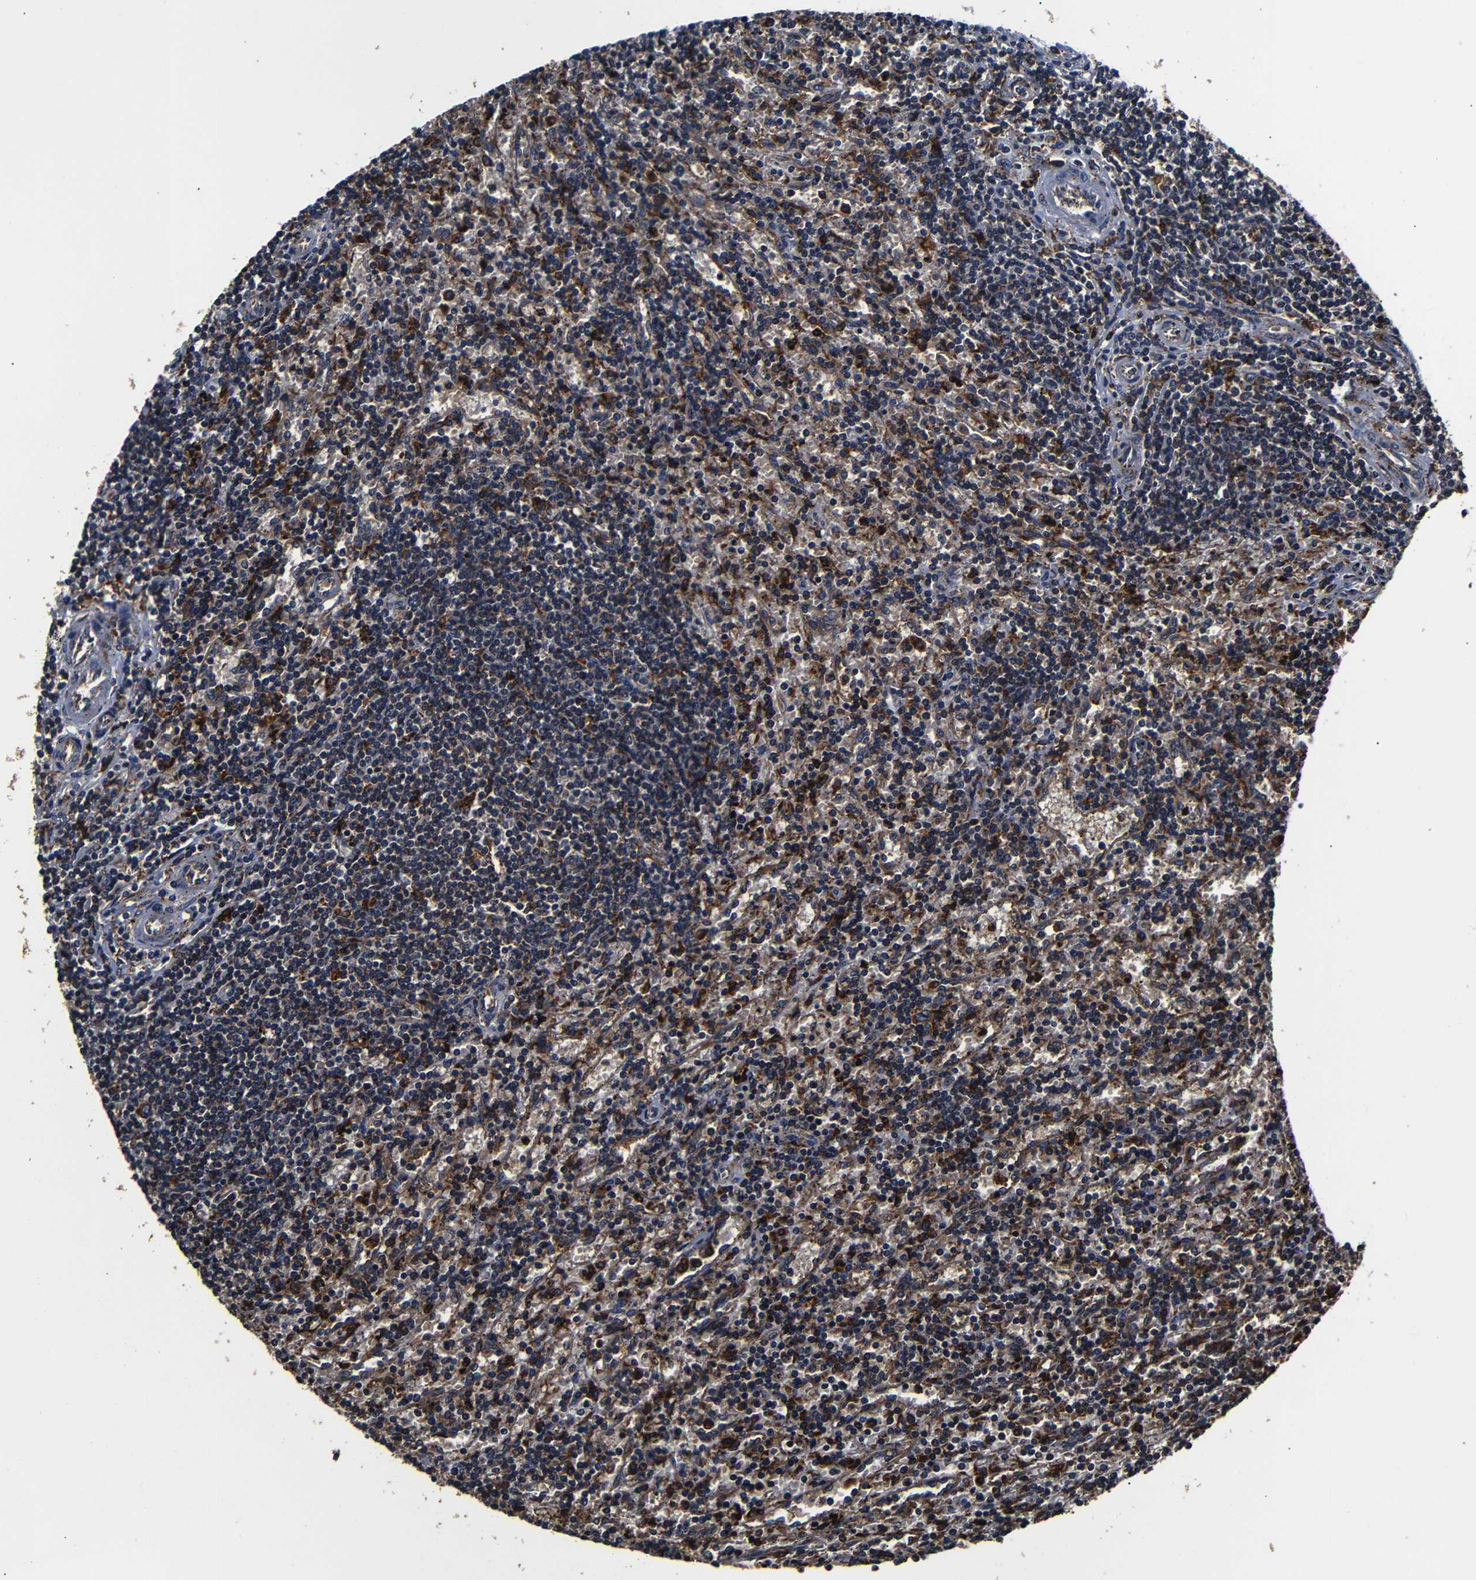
{"staining": {"intensity": "moderate", "quantity": "25%-75%", "location": "cytoplasmic/membranous"}, "tissue": "lymphoma", "cell_type": "Tumor cells", "image_type": "cancer", "snomed": [{"axis": "morphology", "description": "Malignant lymphoma, non-Hodgkin's type, Low grade"}, {"axis": "topography", "description": "Spleen"}], "caption": "The photomicrograph demonstrates immunohistochemical staining of lymphoma. There is moderate cytoplasmic/membranous positivity is appreciated in about 25%-75% of tumor cells. Nuclei are stained in blue.", "gene": "SCN9A", "patient": {"sex": "male", "age": 76}}